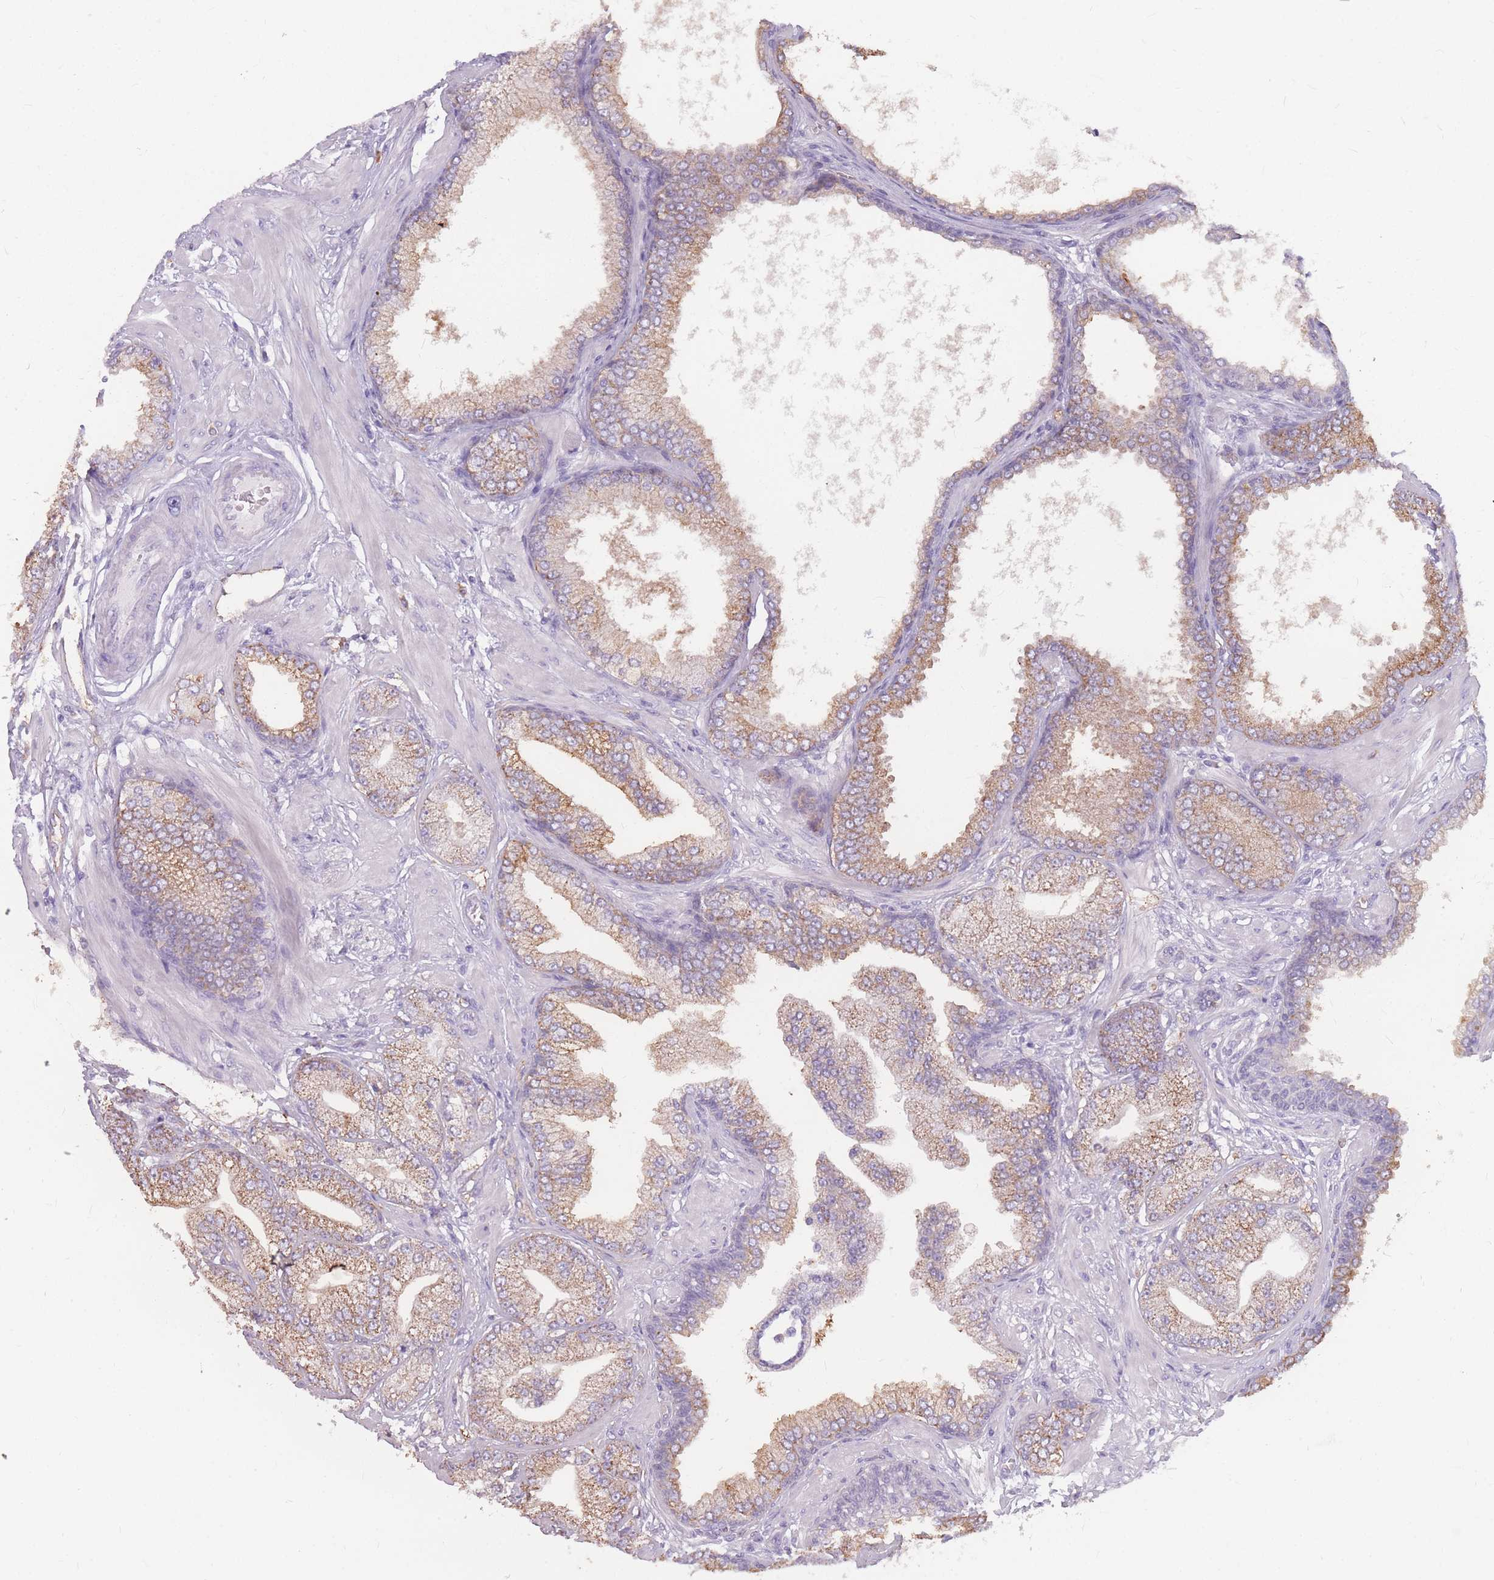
{"staining": {"intensity": "moderate", "quantity": ">75%", "location": "cytoplasmic/membranous"}, "tissue": "prostate cancer", "cell_type": "Tumor cells", "image_type": "cancer", "snomed": [{"axis": "morphology", "description": "Adenocarcinoma, Low grade"}, {"axis": "topography", "description": "Prostate"}], "caption": "Protein staining displays moderate cytoplasmic/membranous expression in about >75% of tumor cells in prostate low-grade adenocarcinoma. (IHC, brightfield microscopy, high magnification).", "gene": "GNA11", "patient": {"sex": "male", "age": 55}}